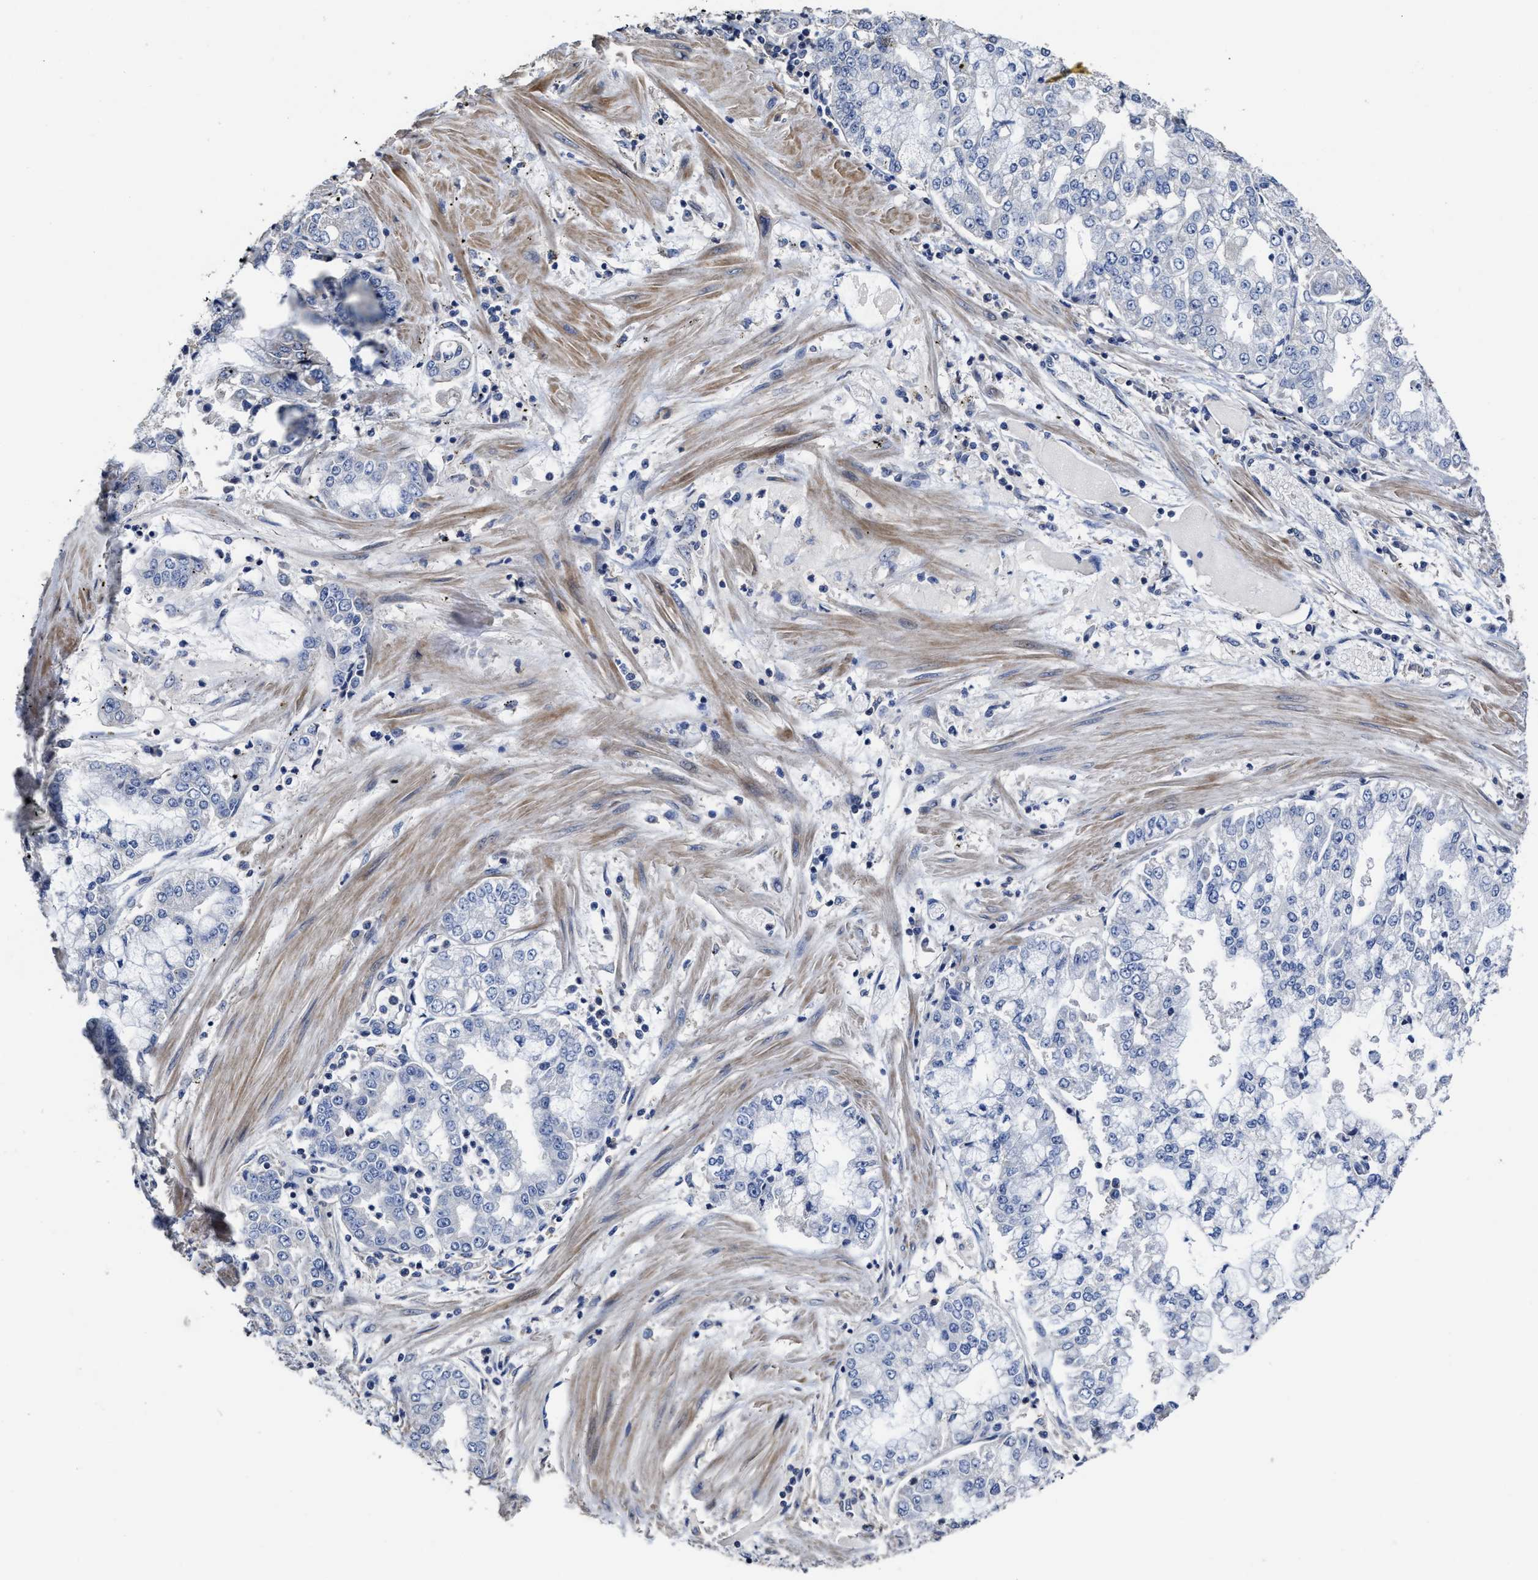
{"staining": {"intensity": "negative", "quantity": "none", "location": "none"}, "tissue": "stomach cancer", "cell_type": "Tumor cells", "image_type": "cancer", "snomed": [{"axis": "morphology", "description": "Adenocarcinoma, NOS"}, {"axis": "topography", "description": "Stomach"}], "caption": "DAB immunohistochemical staining of stomach adenocarcinoma shows no significant positivity in tumor cells.", "gene": "ZFAT", "patient": {"sex": "male", "age": 76}}